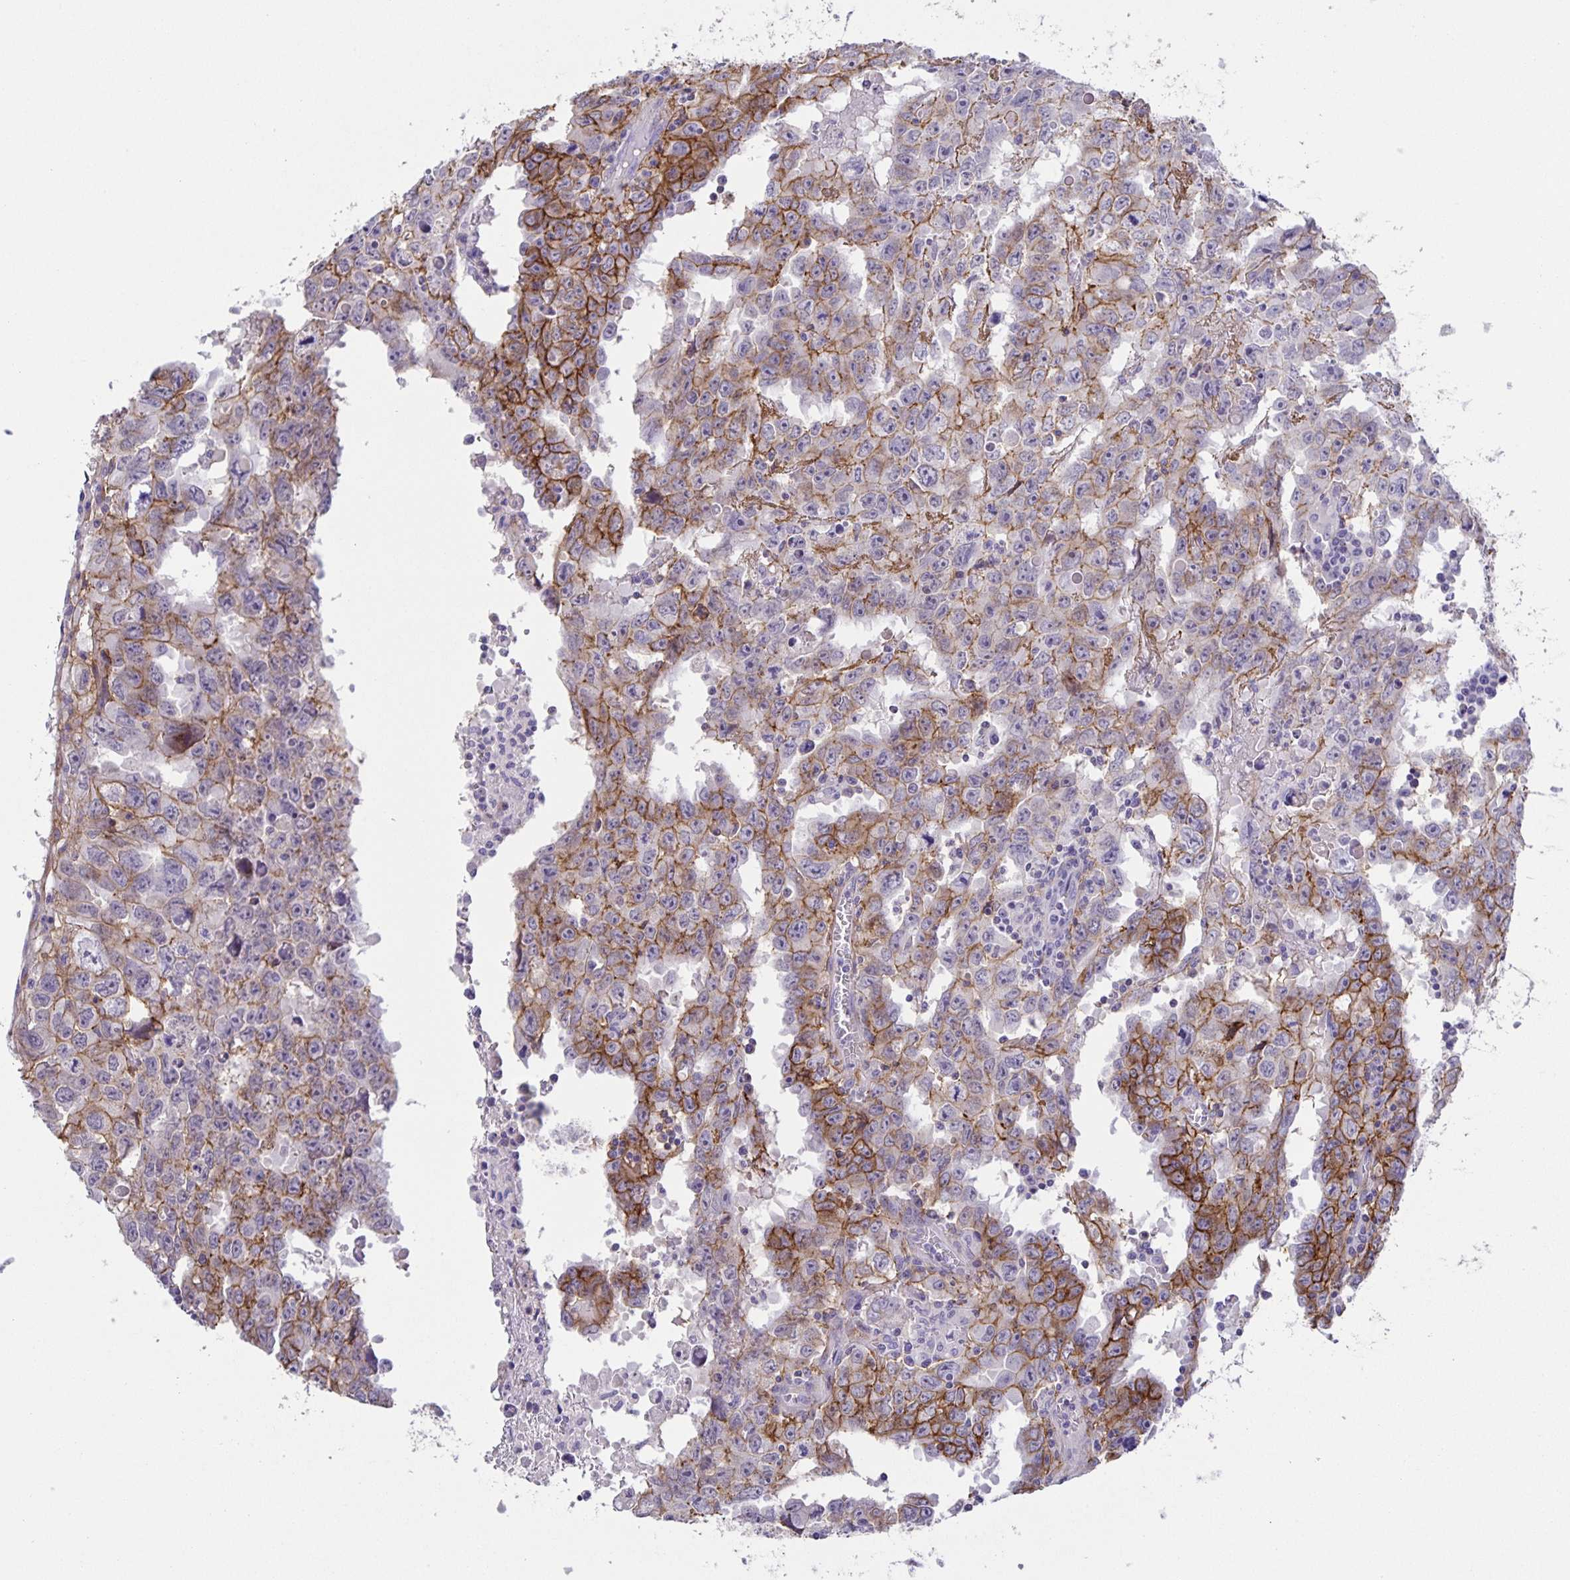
{"staining": {"intensity": "moderate", "quantity": "25%-75%", "location": "cytoplasmic/membranous"}, "tissue": "testis cancer", "cell_type": "Tumor cells", "image_type": "cancer", "snomed": [{"axis": "morphology", "description": "Carcinoma, Embryonal, NOS"}, {"axis": "topography", "description": "Testis"}], "caption": "This micrograph displays immunohistochemistry staining of human testis embryonal carcinoma, with medium moderate cytoplasmic/membranous staining in approximately 25%-75% of tumor cells.", "gene": "PRR36", "patient": {"sex": "male", "age": 22}}